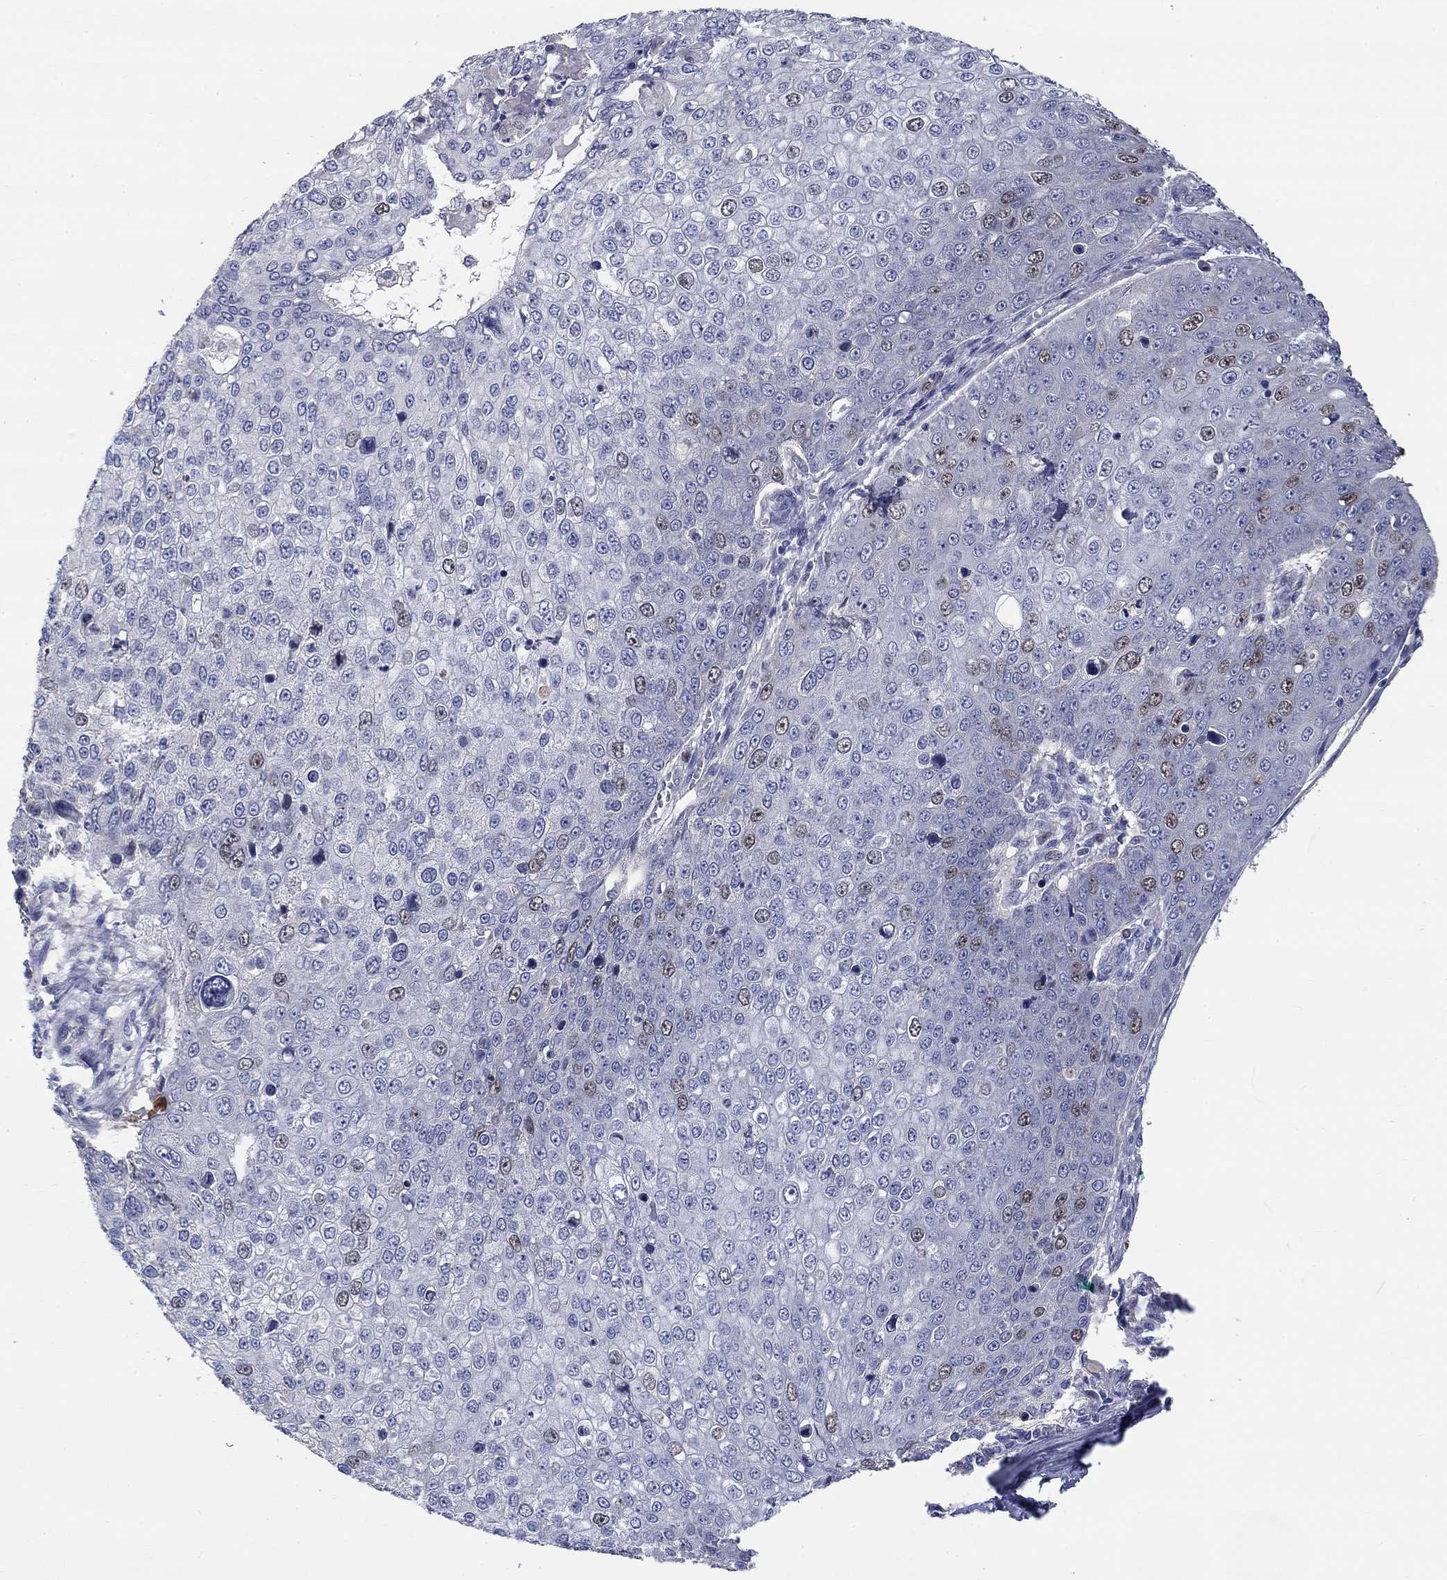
{"staining": {"intensity": "moderate", "quantity": "<25%", "location": "nuclear"}, "tissue": "skin cancer", "cell_type": "Tumor cells", "image_type": "cancer", "snomed": [{"axis": "morphology", "description": "Squamous cell carcinoma, NOS"}, {"axis": "topography", "description": "Skin"}], "caption": "Protein expression analysis of human squamous cell carcinoma (skin) reveals moderate nuclear expression in approximately <25% of tumor cells.", "gene": "PRC1", "patient": {"sex": "male", "age": 71}}